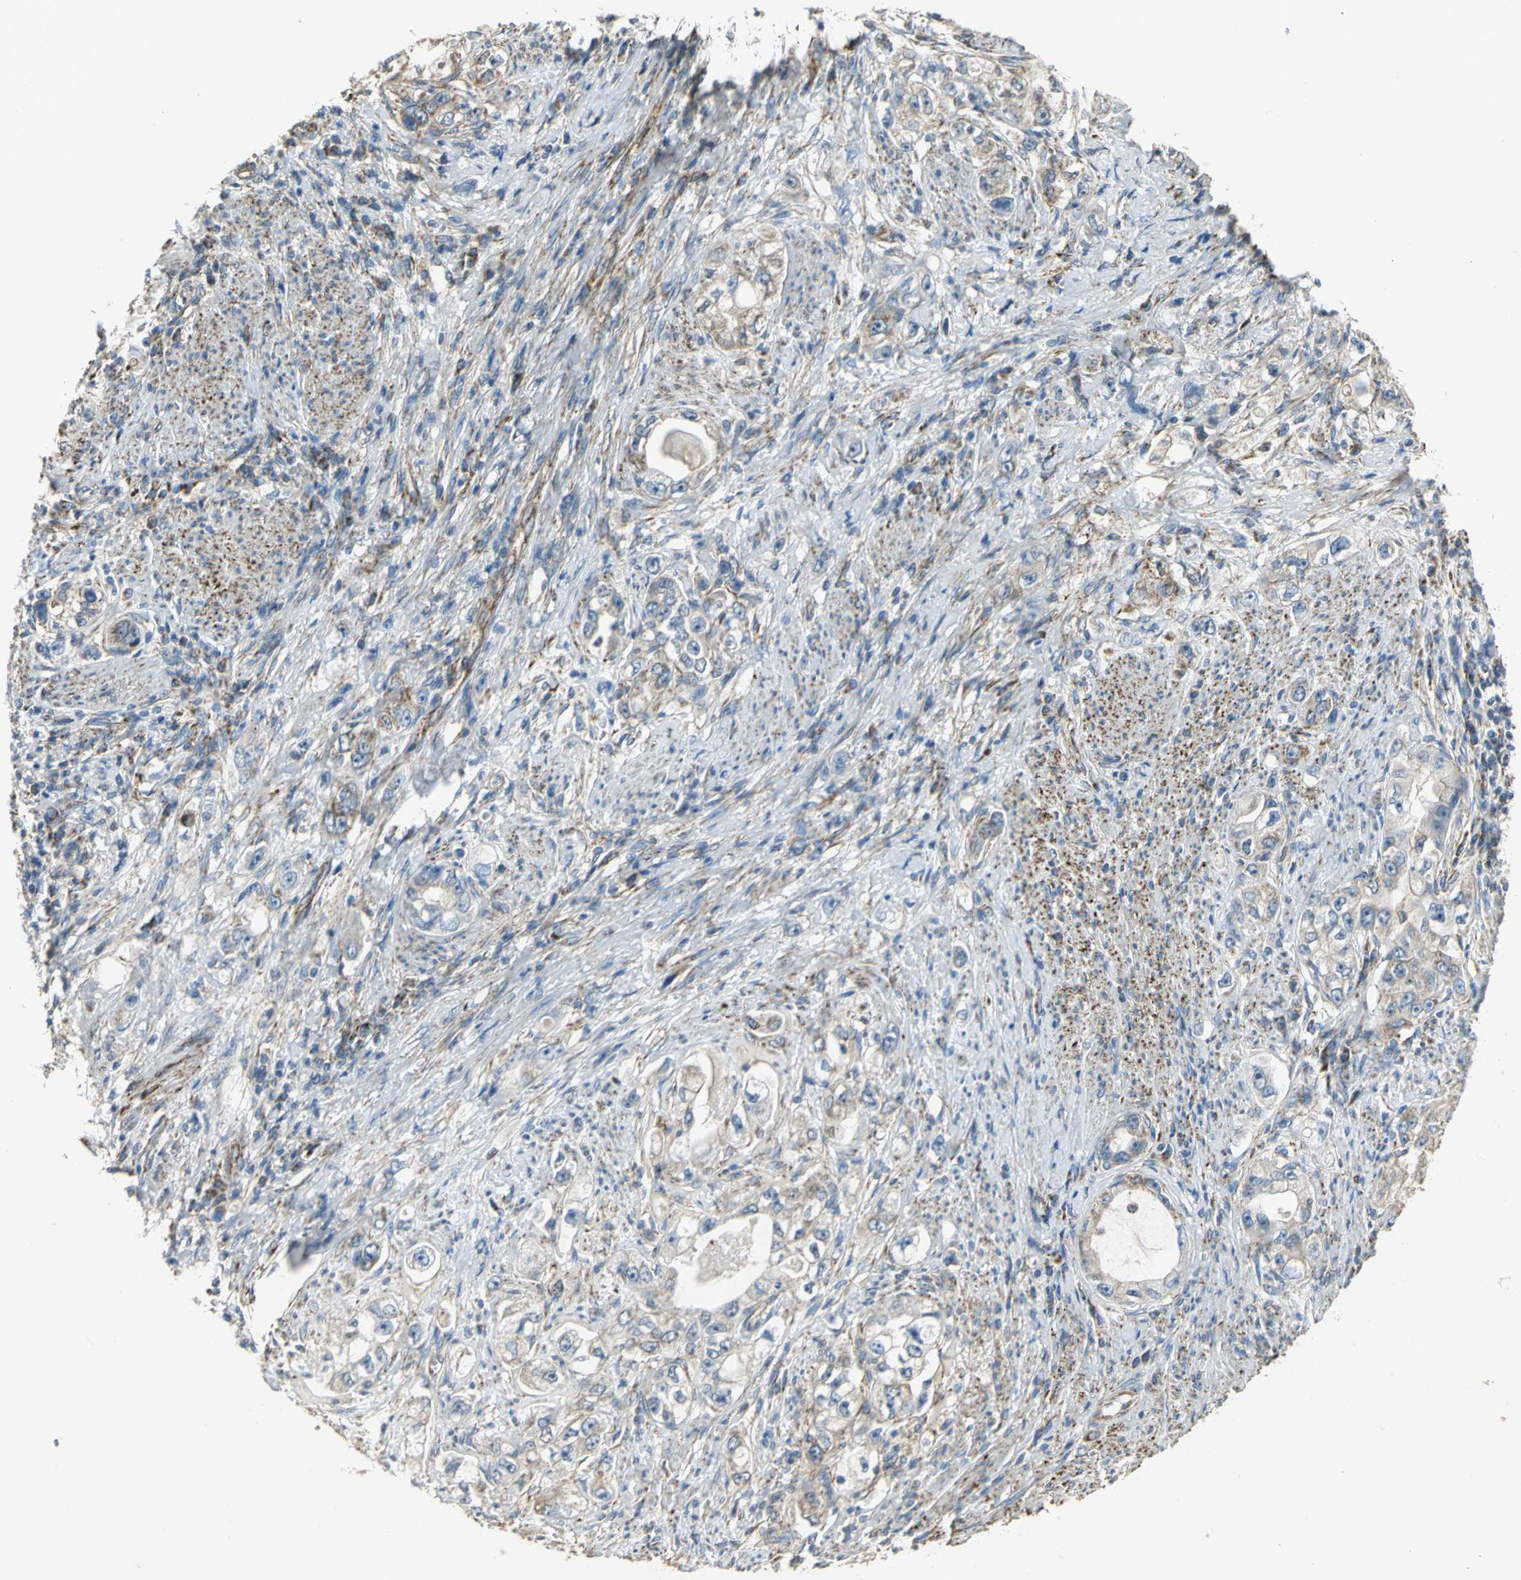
{"staining": {"intensity": "moderate", "quantity": ">75%", "location": "cytoplasmic/membranous"}, "tissue": "stomach cancer", "cell_type": "Tumor cells", "image_type": "cancer", "snomed": [{"axis": "morphology", "description": "Adenocarcinoma, NOS"}, {"axis": "topography", "description": "Stomach, lower"}], "caption": "This is an image of immunohistochemistry (IHC) staining of stomach cancer (adenocarcinoma), which shows moderate staining in the cytoplasmic/membranous of tumor cells.", "gene": "NDUFB5", "patient": {"sex": "female", "age": 93}}